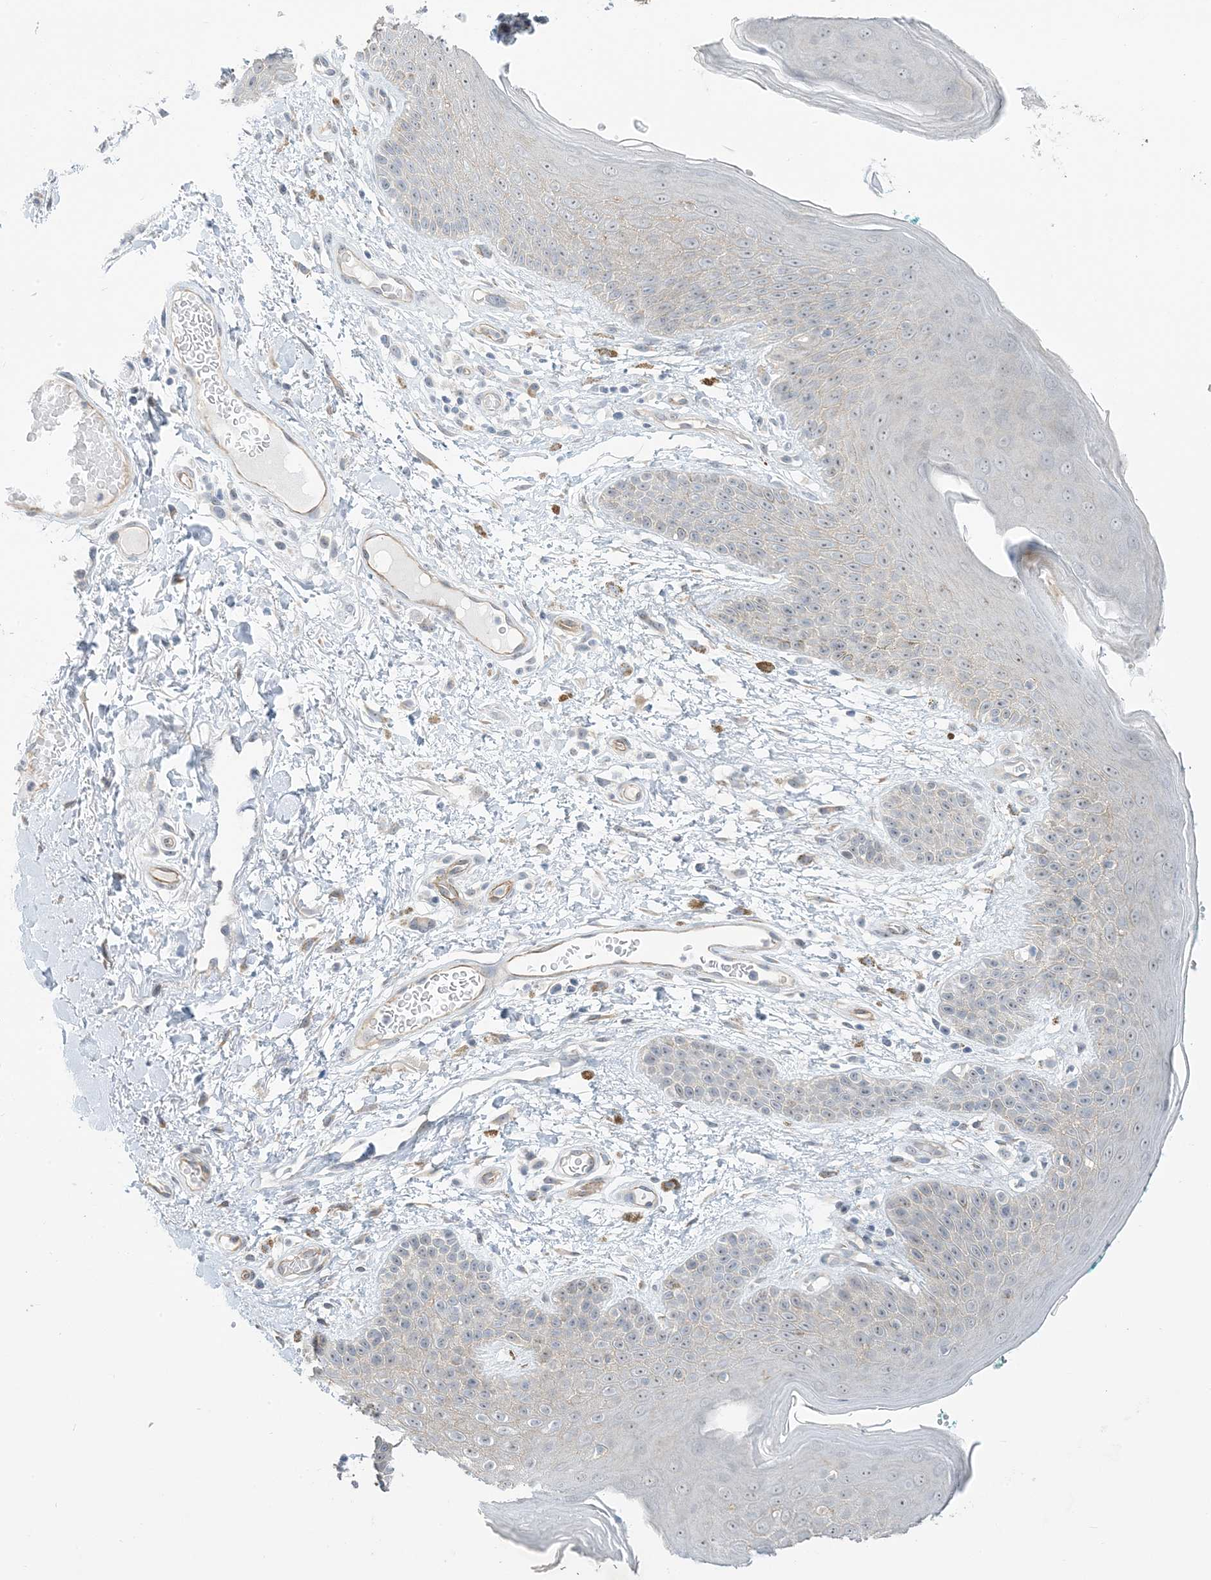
{"staining": {"intensity": "weak", "quantity": "<25%", "location": "cytoplasmic/membranous"}, "tissue": "skin", "cell_type": "Epidermal cells", "image_type": "normal", "snomed": [{"axis": "morphology", "description": "Normal tissue, NOS"}, {"axis": "topography", "description": "Anal"}], "caption": "This is an immunohistochemistry micrograph of benign skin. There is no expression in epidermal cells.", "gene": "IL36B", "patient": {"sex": "male", "age": 74}}